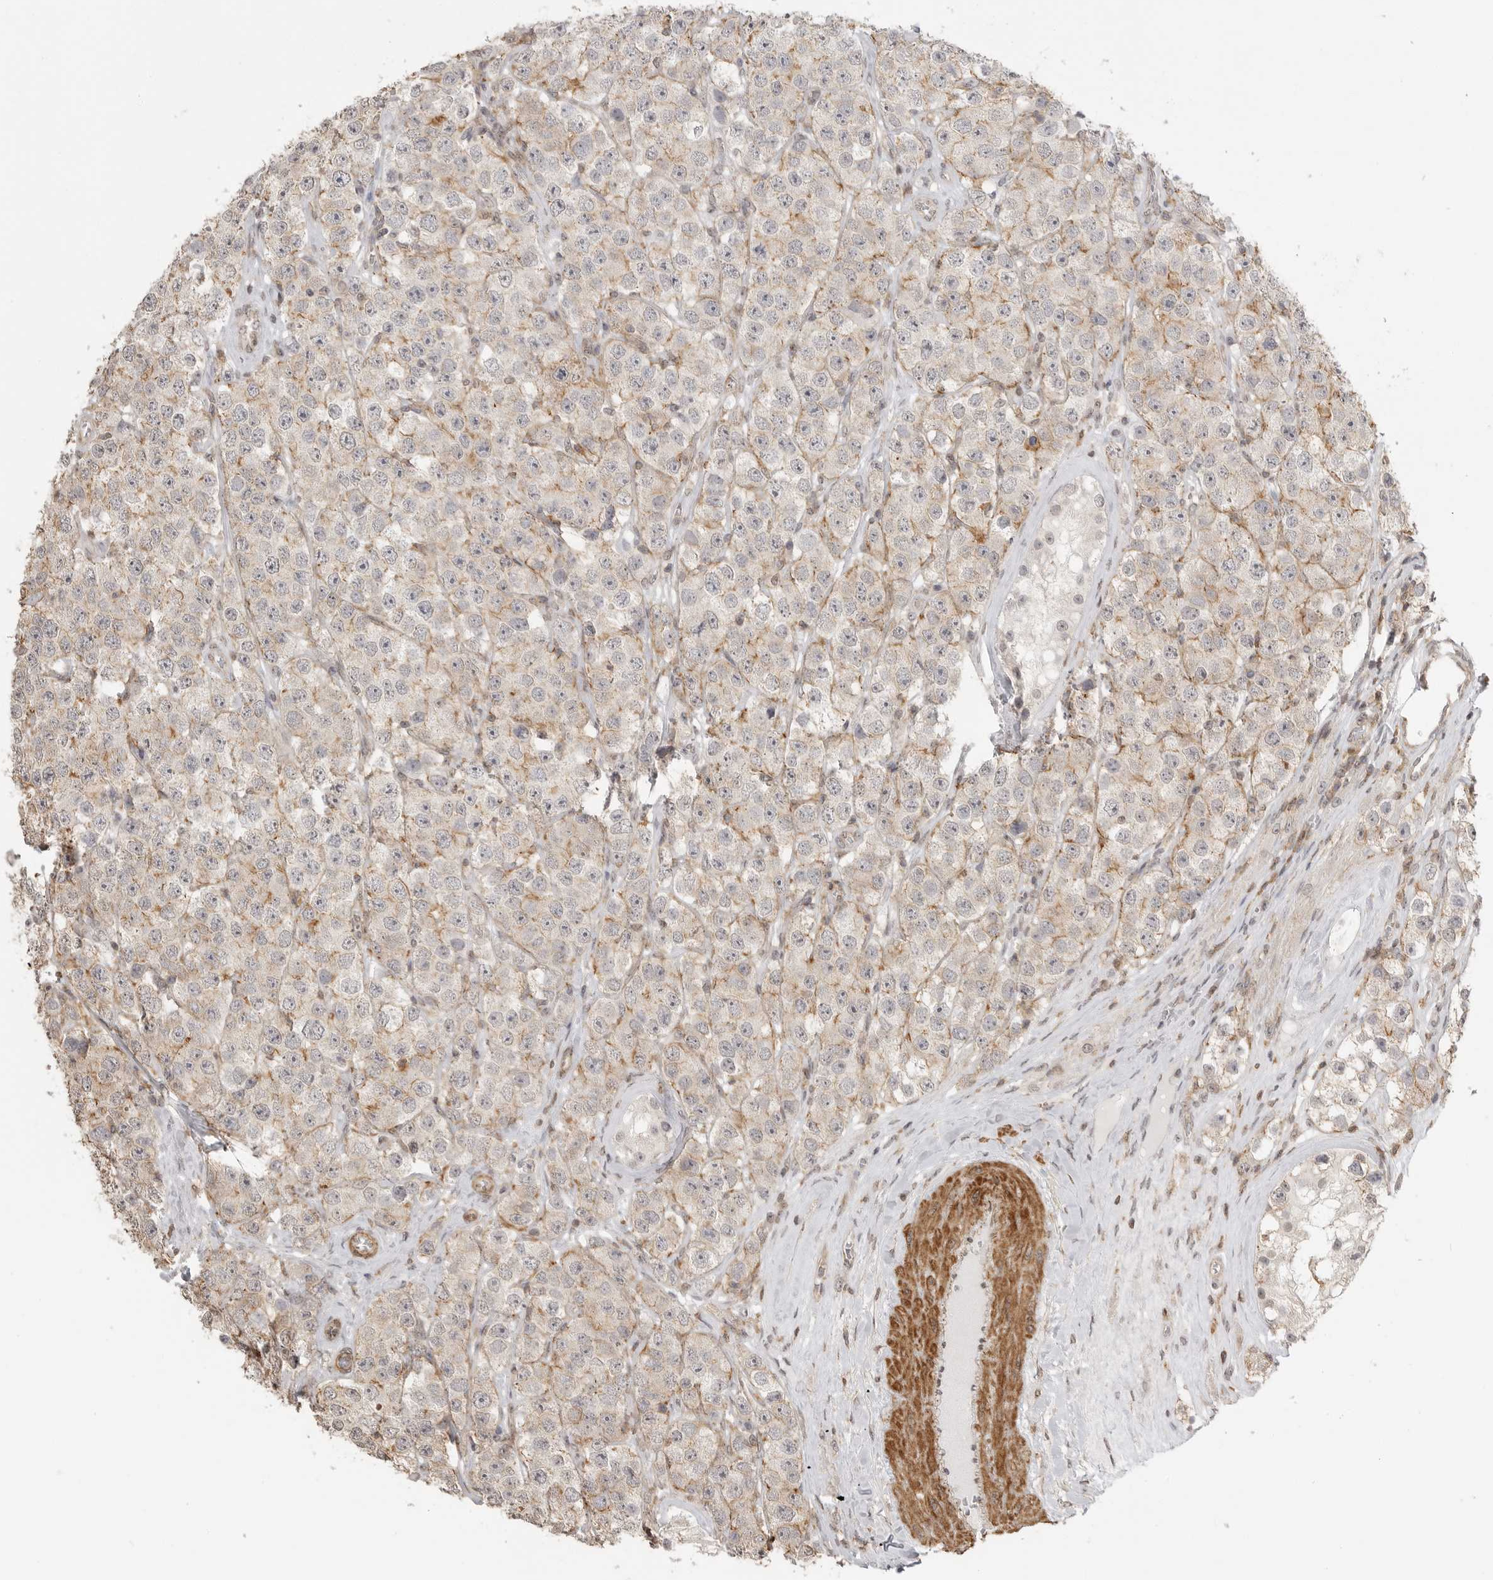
{"staining": {"intensity": "moderate", "quantity": "<25%", "location": "cytoplasmic/membranous"}, "tissue": "testis cancer", "cell_type": "Tumor cells", "image_type": "cancer", "snomed": [{"axis": "morphology", "description": "Seminoma, NOS"}, {"axis": "topography", "description": "Testis"}], "caption": "Tumor cells exhibit moderate cytoplasmic/membranous expression in about <25% of cells in seminoma (testis).", "gene": "GPC2", "patient": {"sex": "male", "age": 28}}